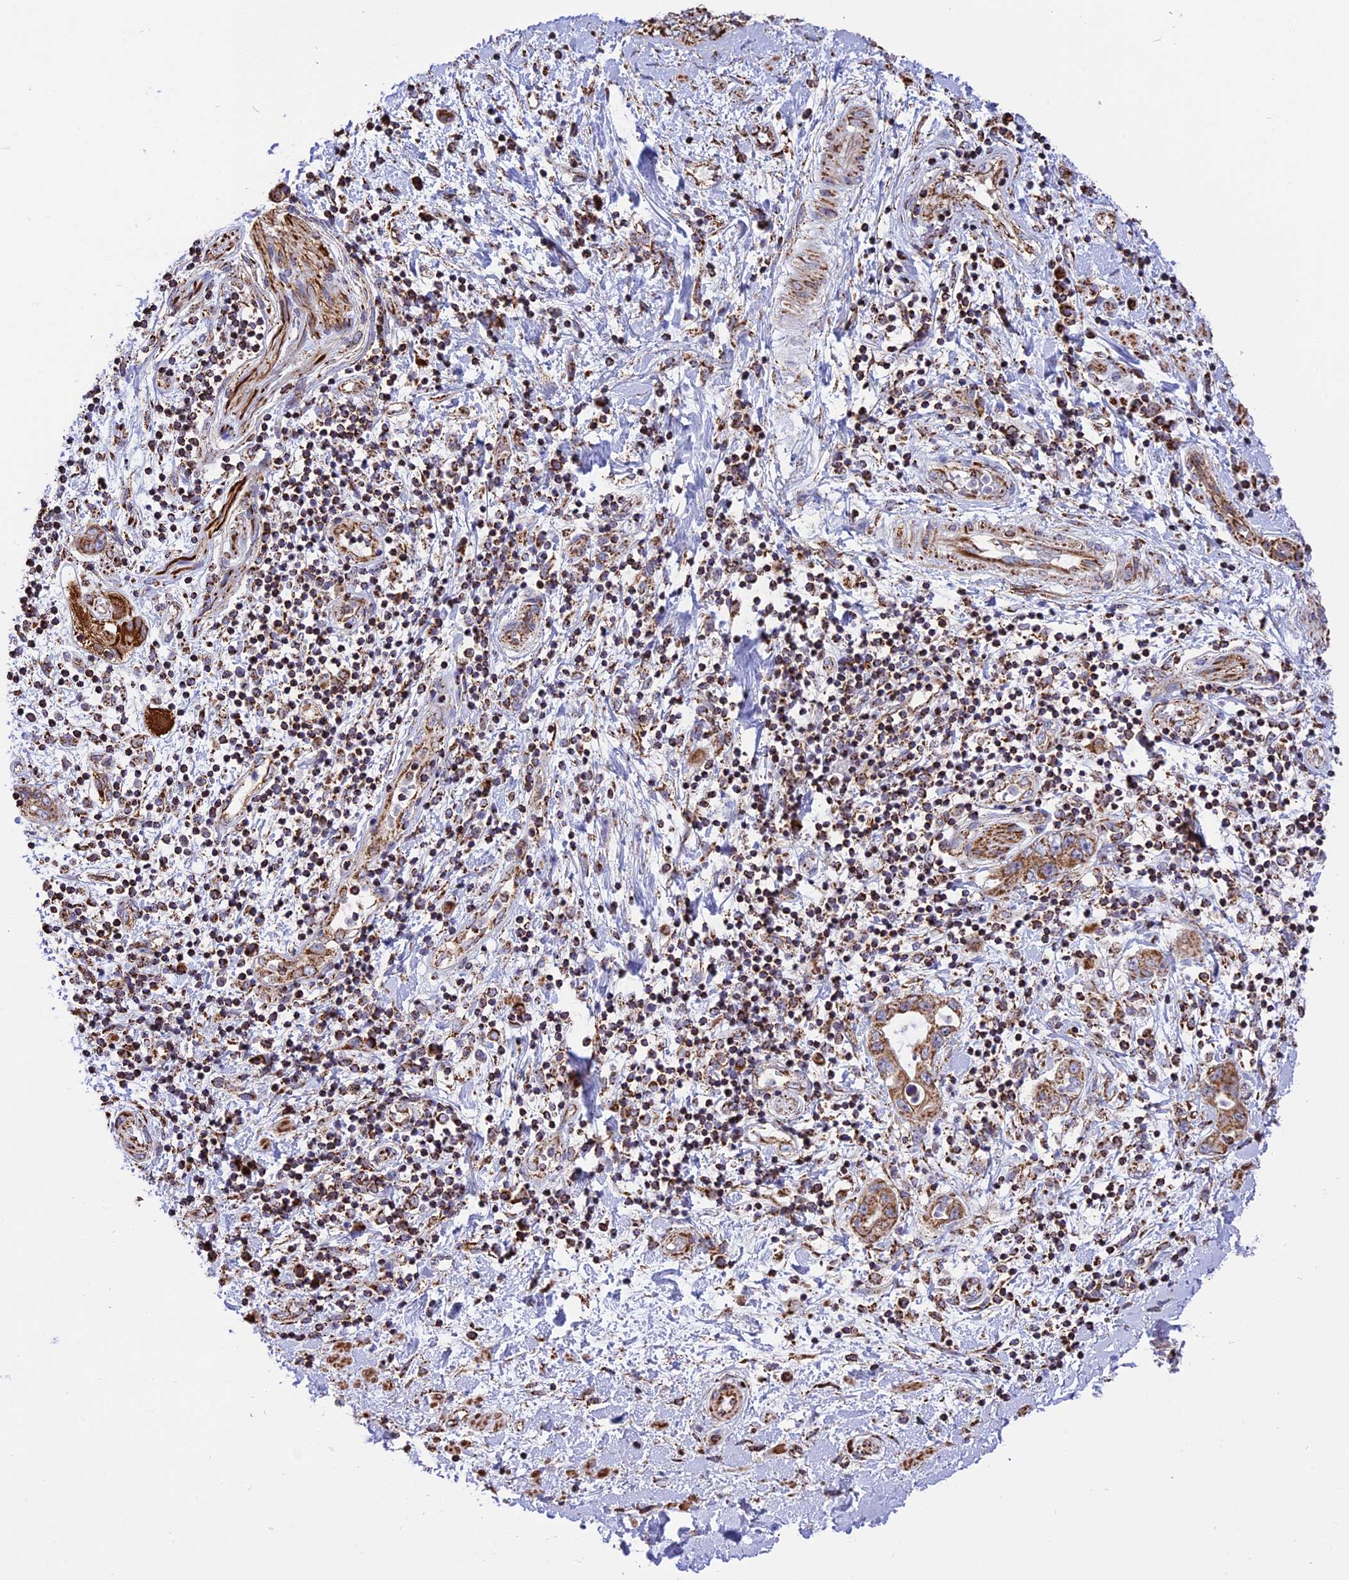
{"staining": {"intensity": "moderate", "quantity": ">75%", "location": "cytoplasmic/membranous"}, "tissue": "pancreatic cancer", "cell_type": "Tumor cells", "image_type": "cancer", "snomed": [{"axis": "morphology", "description": "Adenocarcinoma, NOS"}, {"axis": "topography", "description": "Pancreas"}], "caption": "Tumor cells demonstrate moderate cytoplasmic/membranous positivity in about >75% of cells in pancreatic cancer (adenocarcinoma).", "gene": "TTC4", "patient": {"sex": "female", "age": 73}}